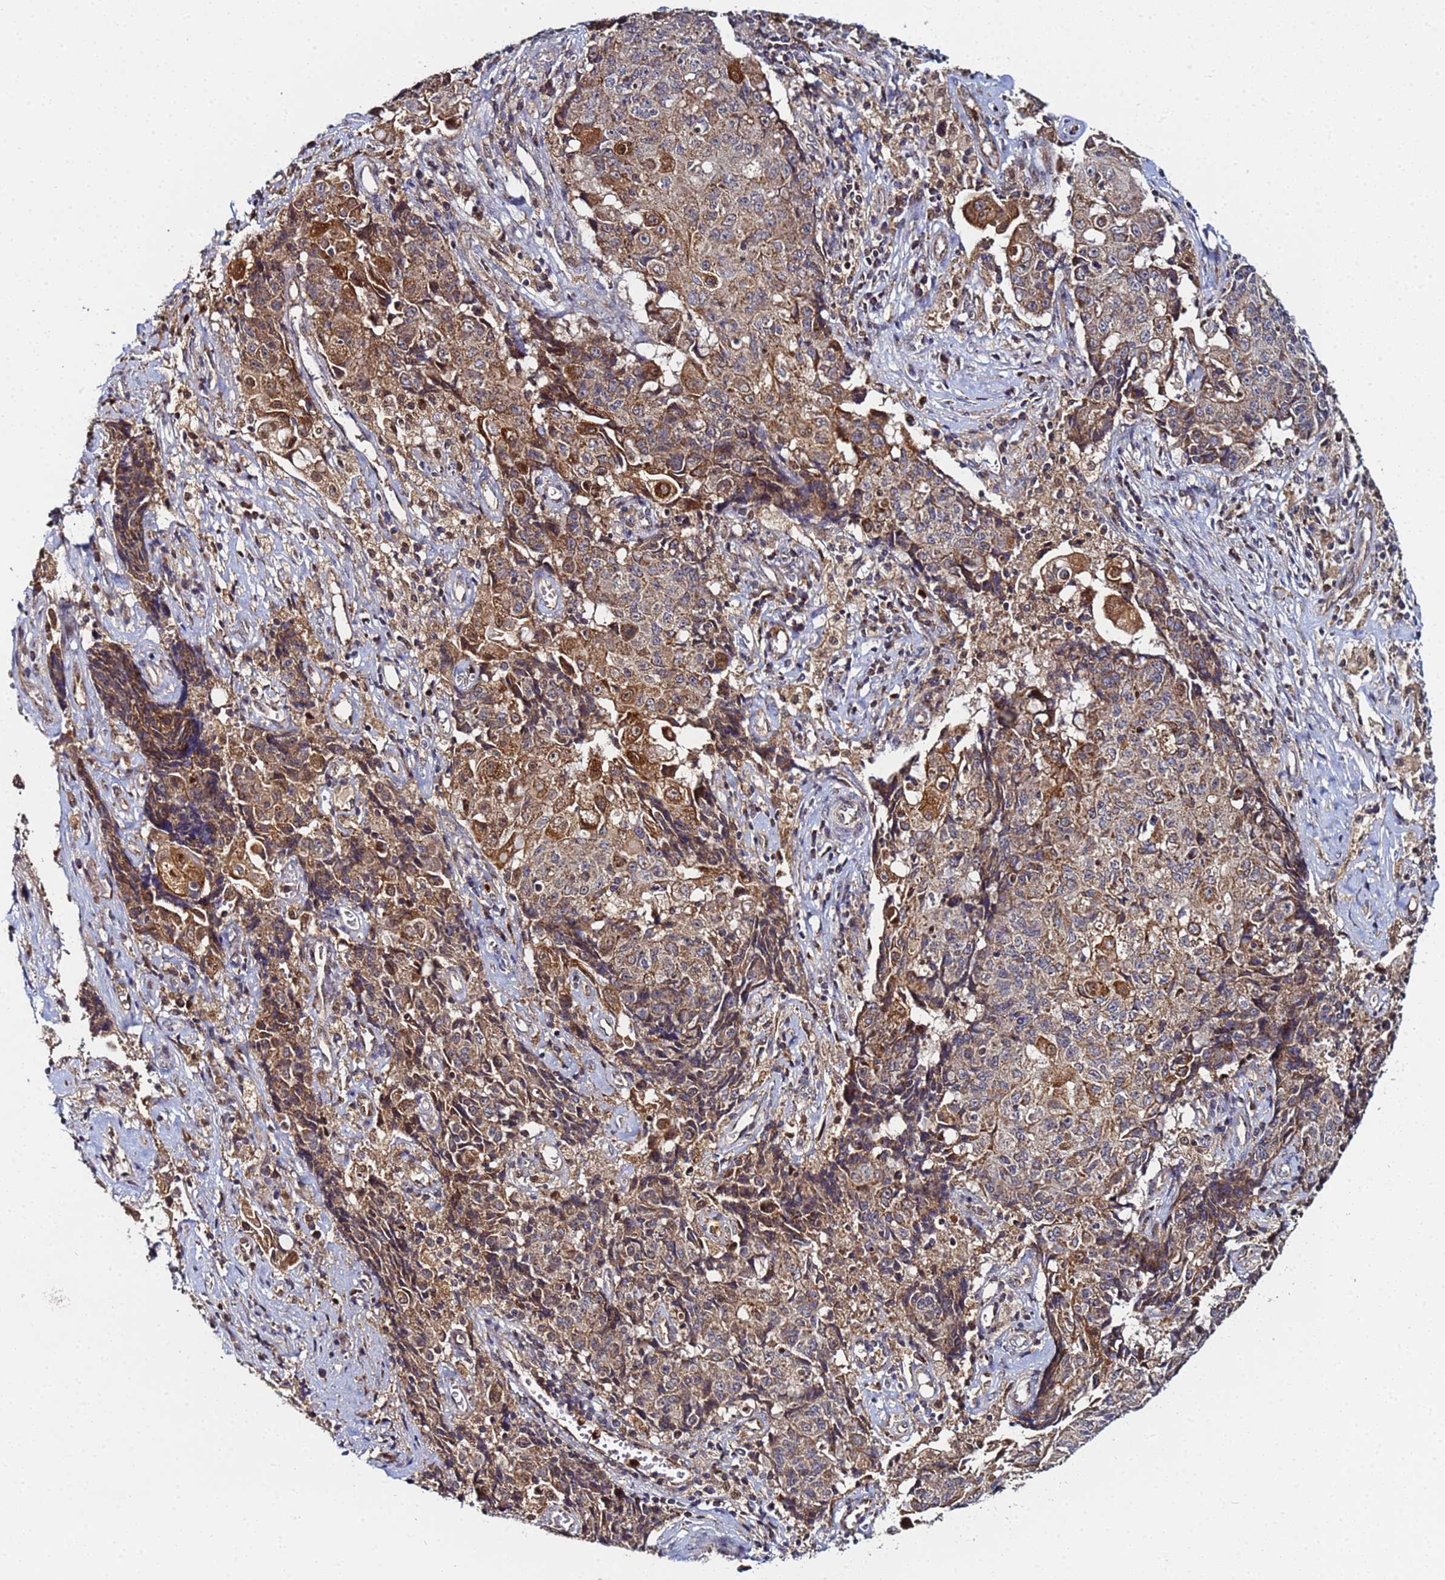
{"staining": {"intensity": "moderate", "quantity": "25%-75%", "location": "cytoplasmic/membranous"}, "tissue": "ovarian cancer", "cell_type": "Tumor cells", "image_type": "cancer", "snomed": [{"axis": "morphology", "description": "Carcinoma, endometroid"}, {"axis": "topography", "description": "Ovary"}], "caption": "Endometroid carcinoma (ovarian) stained for a protein exhibits moderate cytoplasmic/membranous positivity in tumor cells.", "gene": "CCDC127", "patient": {"sex": "female", "age": 42}}